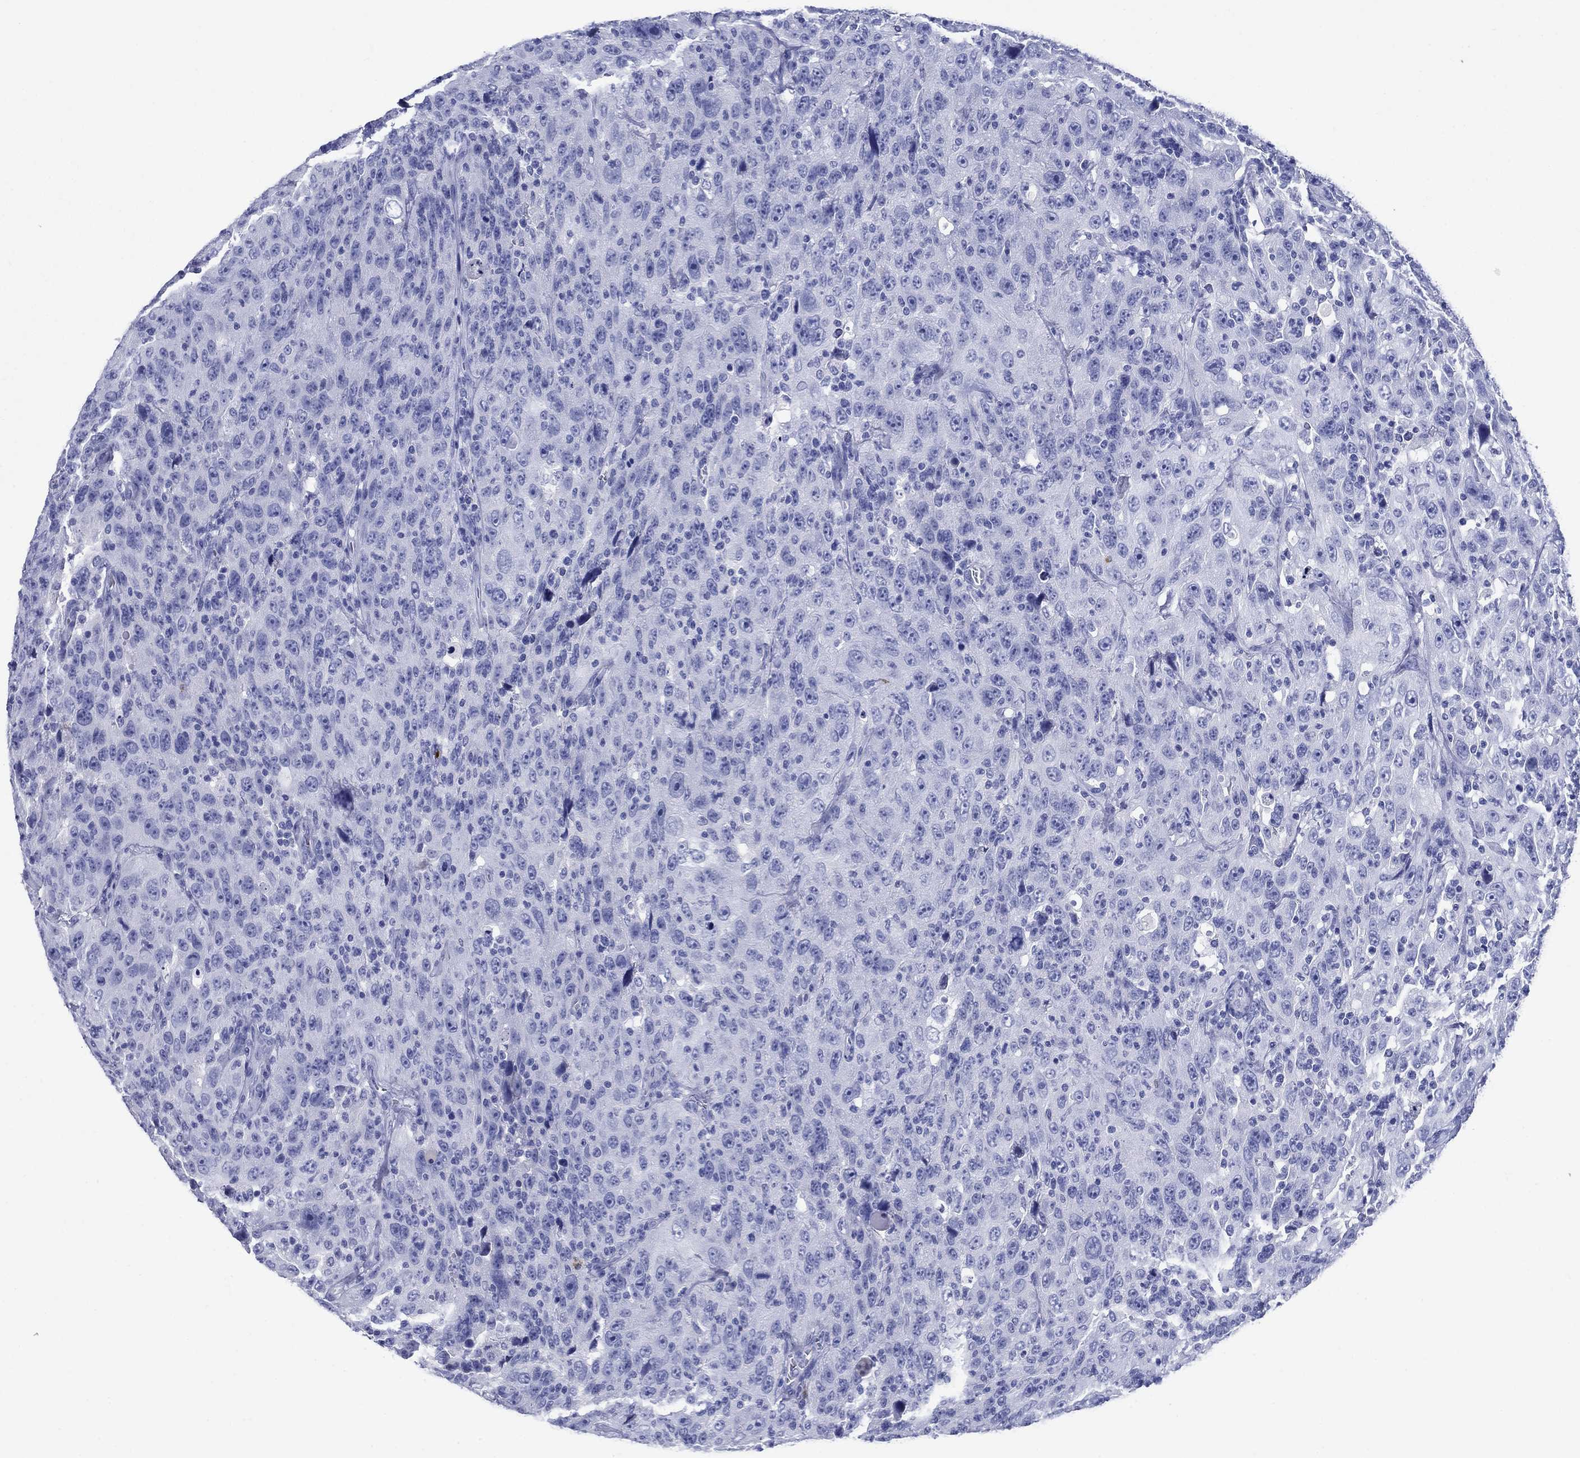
{"staining": {"intensity": "negative", "quantity": "none", "location": "none"}, "tissue": "urothelial cancer", "cell_type": "Tumor cells", "image_type": "cancer", "snomed": [{"axis": "morphology", "description": "Urothelial carcinoma, NOS"}, {"axis": "morphology", "description": "Urothelial carcinoma, High grade"}, {"axis": "topography", "description": "Urinary bladder"}], "caption": "Immunohistochemistry (IHC) image of urothelial cancer stained for a protein (brown), which shows no expression in tumor cells.", "gene": "AZU1", "patient": {"sex": "female", "age": 73}}